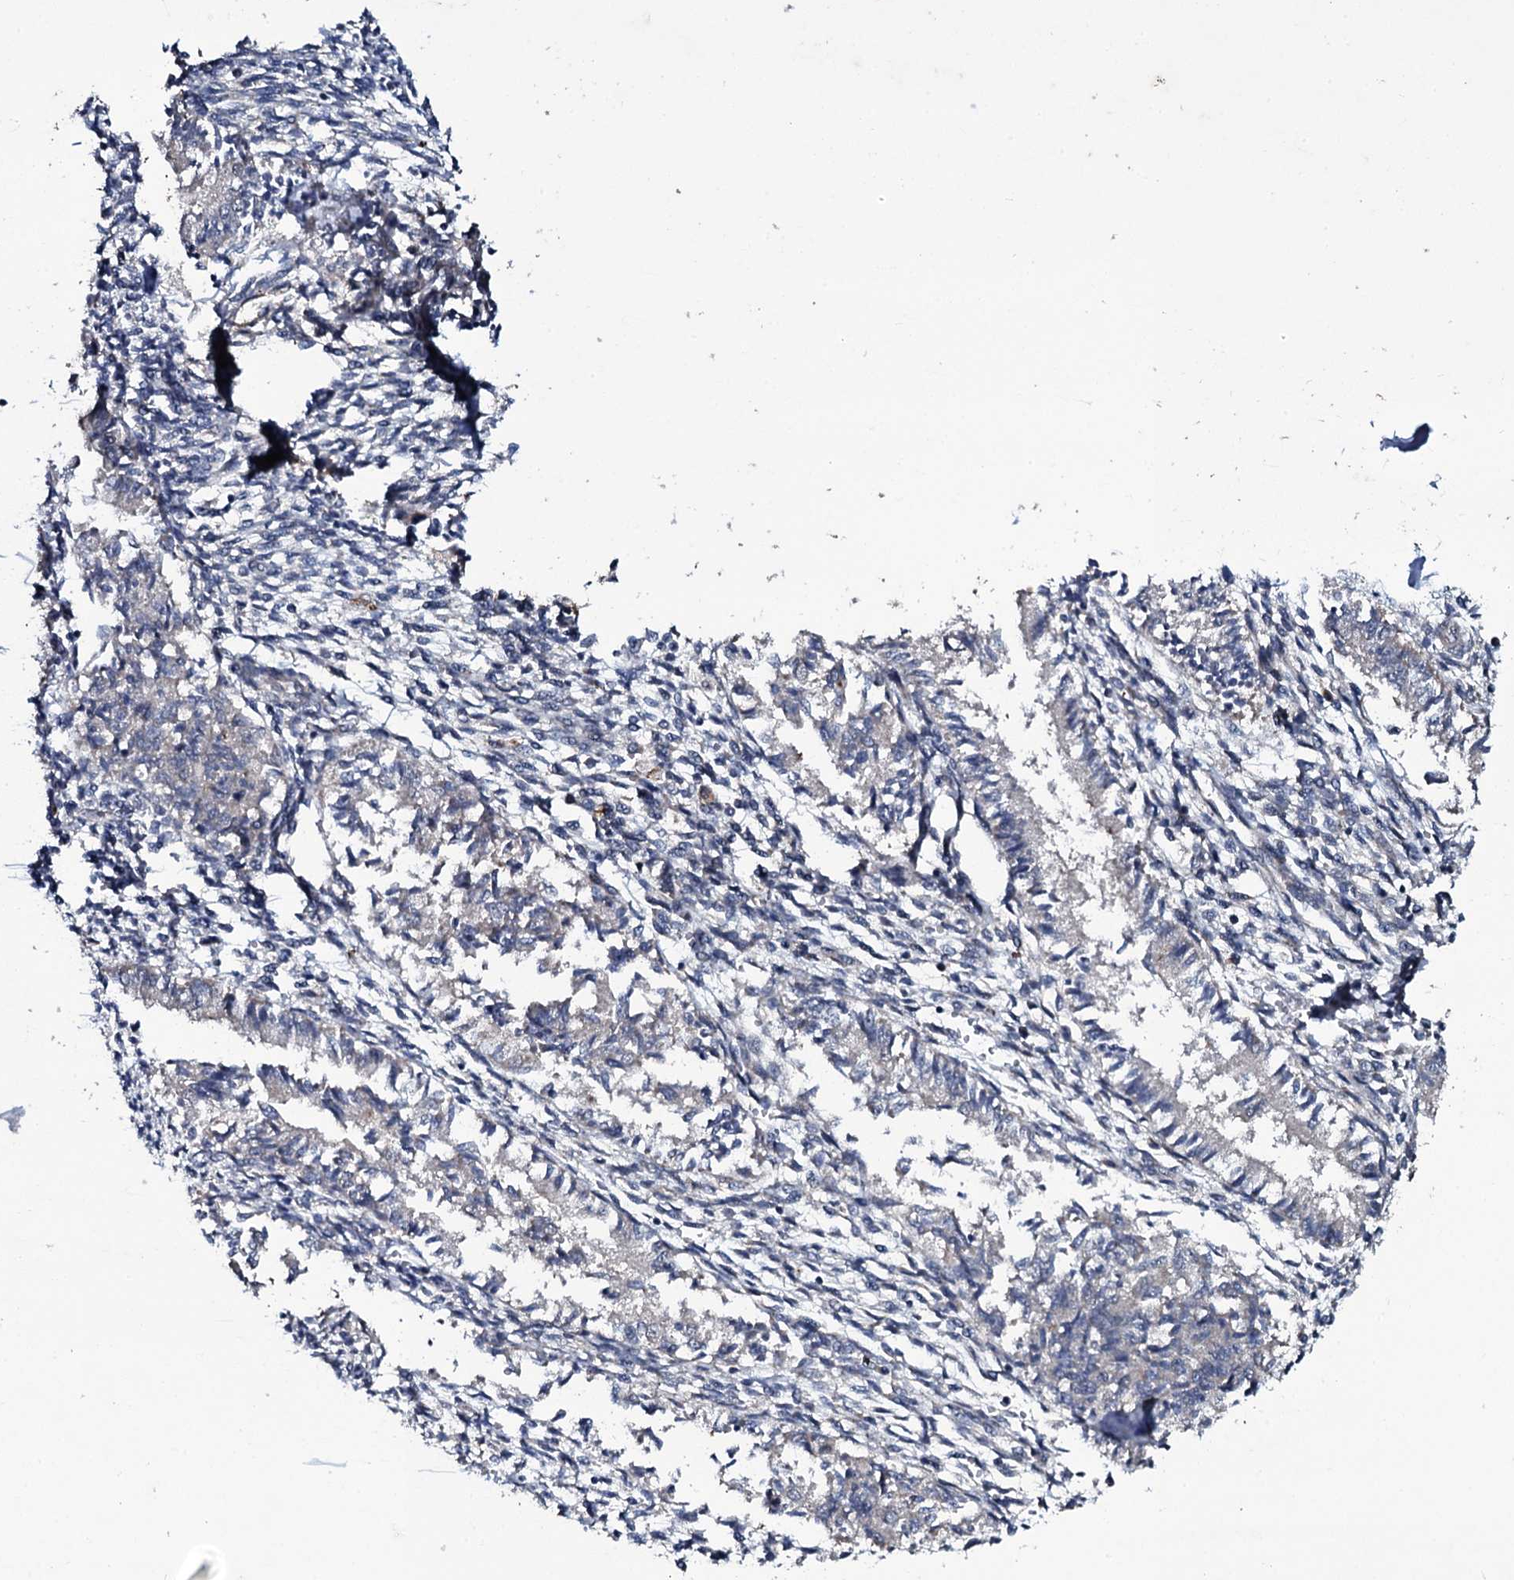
{"staining": {"intensity": "negative", "quantity": "none", "location": "none"}, "tissue": "endometrium", "cell_type": "Cells in endometrial stroma", "image_type": "normal", "snomed": [{"axis": "morphology", "description": "Normal tissue, NOS"}, {"axis": "topography", "description": "Uterus"}, {"axis": "topography", "description": "Endometrium"}], "caption": "A micrograph of endometrium stained for a protein exhibits no brown staining in cells in endometrial stroma.", "gene": "MRPS31", "patient": {"sex": "female", "age": 48}}